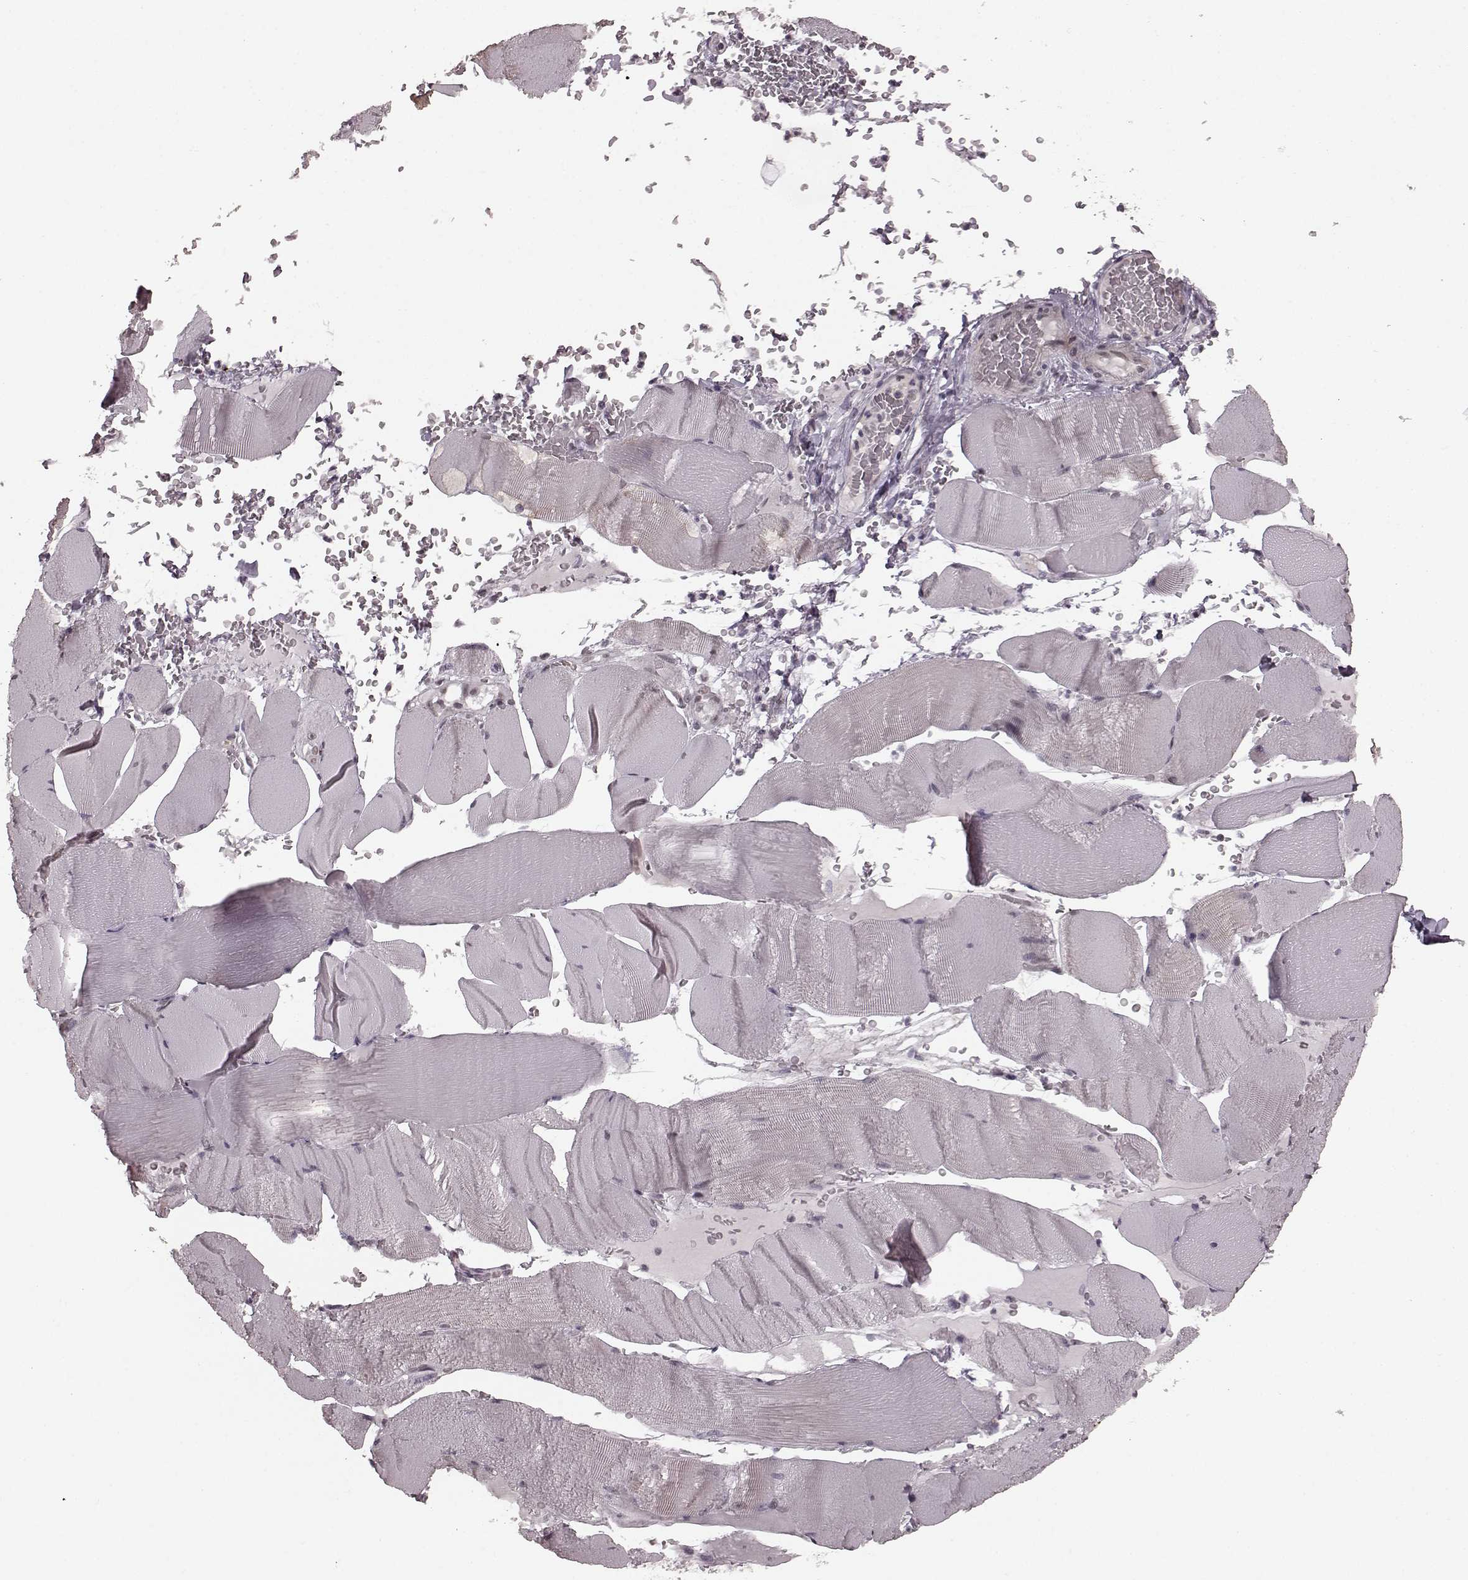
{"staining": {"intensity": "negative", "quantity": "none", "location": "none"}, "tissue": "skeletal muscle", "cell_type": "Myocytes", "image_type": "normal", "snomed": [{"axis": "morphology", "description": "Normal tissue, NOS"}, {"axis": "topography", "description": "Skeletal muscle"}], "caption": "The image demonstrates no significant staining in myocytes of skeletal muscle. (DAB immunohistochemistry with hematoxylin counter stain).", "gene": "PLCB4", "patient": {"sex": "male", "age": 56}}